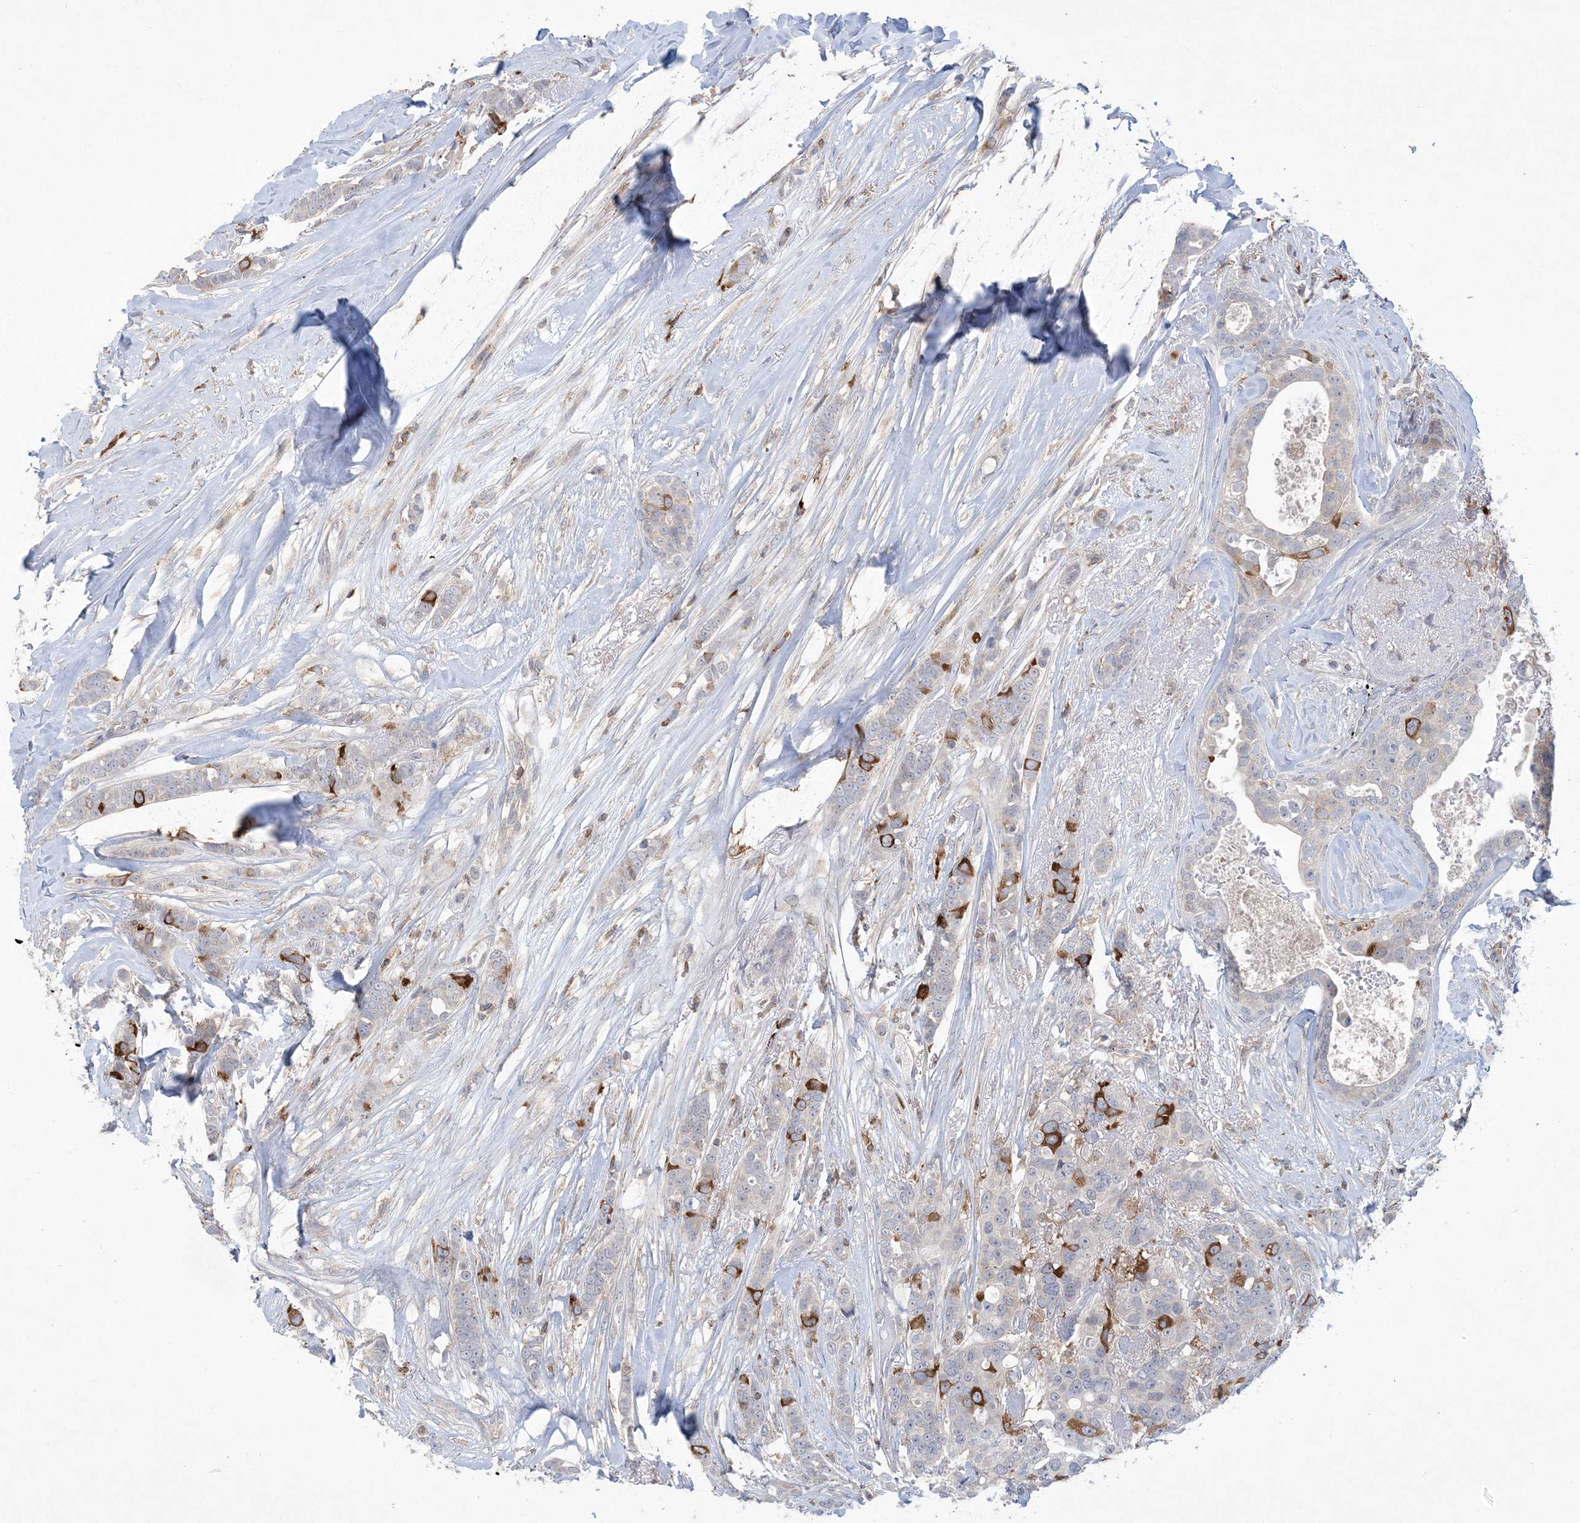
{"staining": {"intensity": "strong", "quantity": "<25%", "location": "cytoplasmic/membranous"}, "tissue": "breast cancer", "cell_type": "Tumor cells", "image_type": "cancer", "snomed": [{"axis": "morphology", "description": "Lobular carcinoma"}, {"axis": "topography", "description": "Breast"}], "caption": "Breast cancer (lobular carcinoma) stained for a protein shows strong cytoplasmic/membranous positivity in tumor cells.", "gene": "AOC1", "patient": {"sex": "female", "age": 51}}